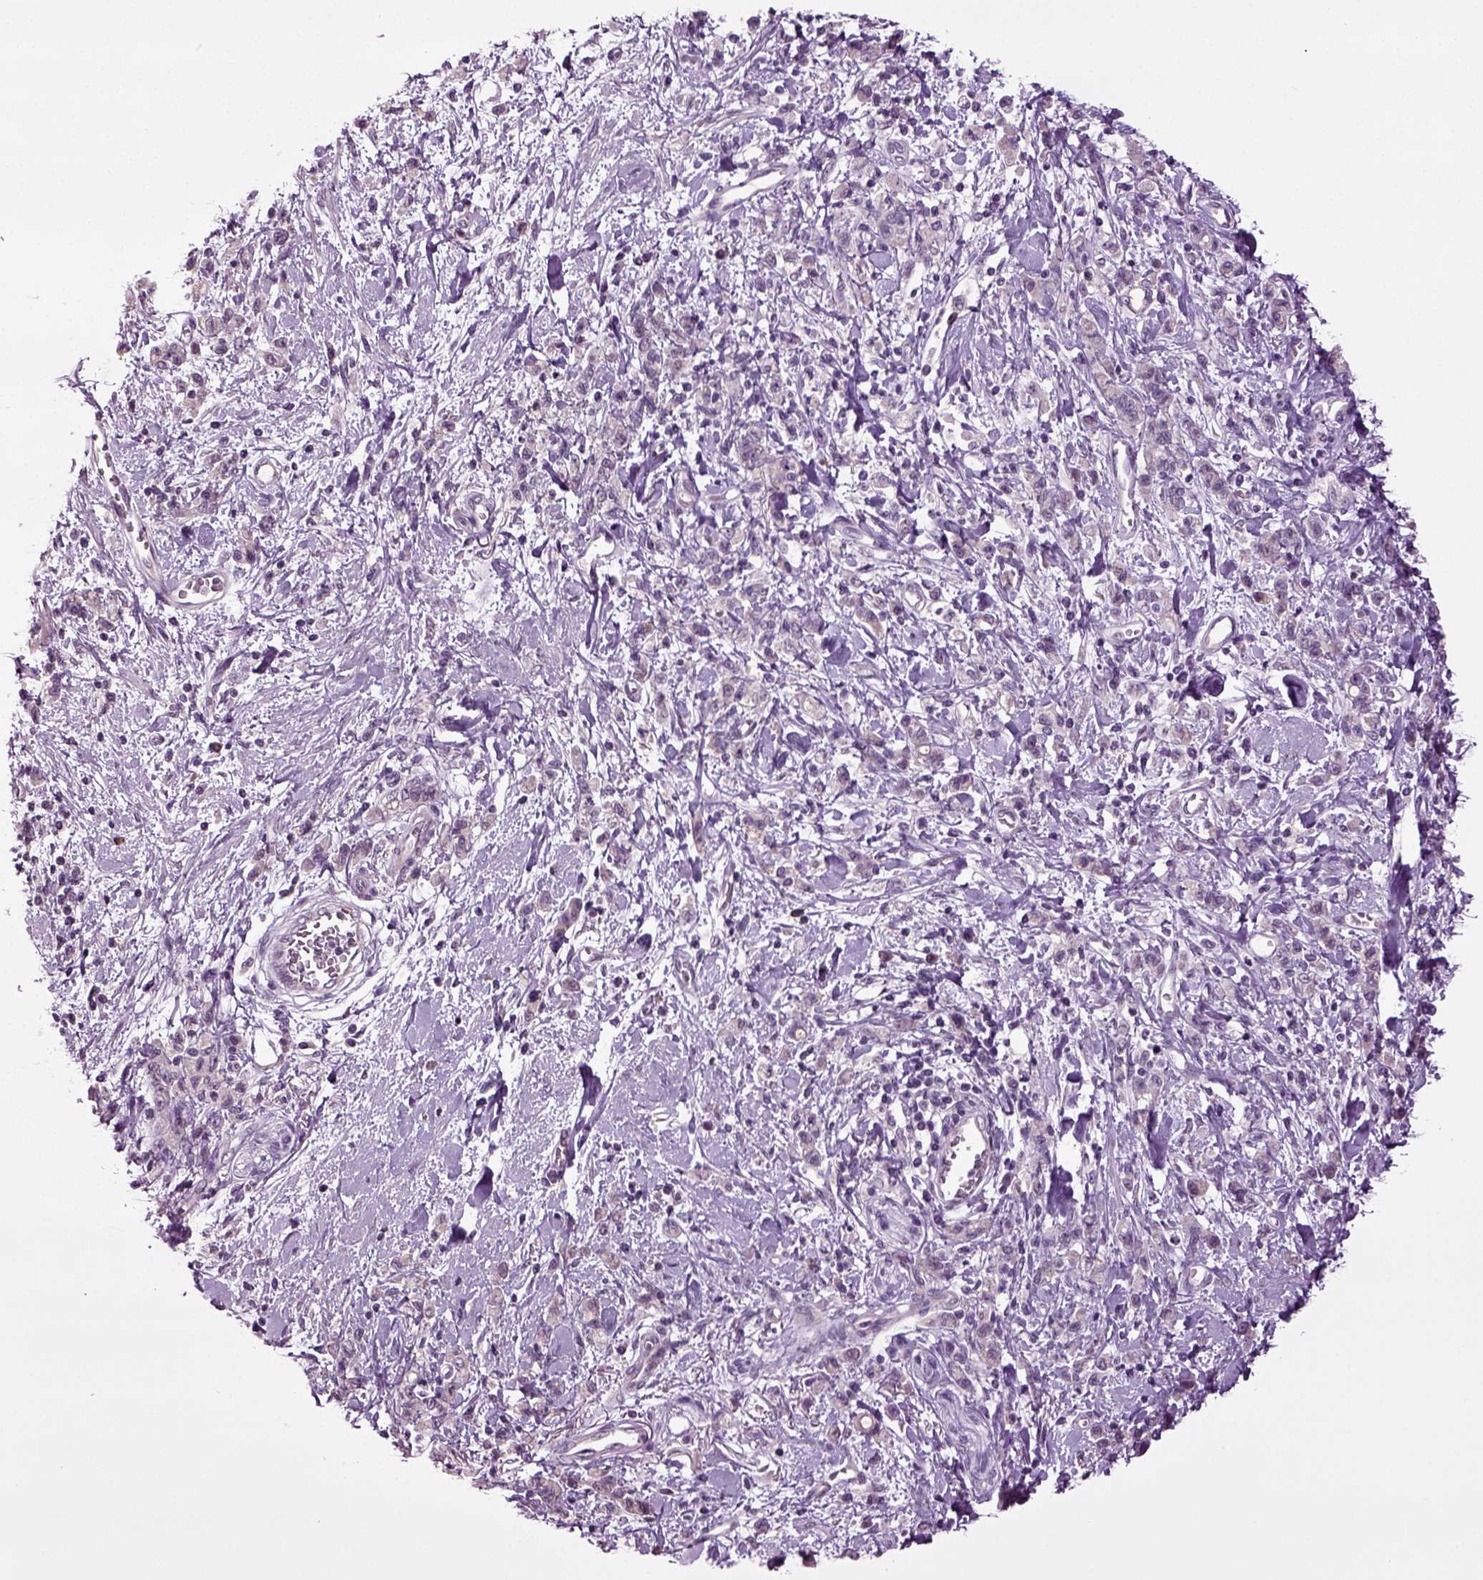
{"staining": {"intensity": "negative", "quantity": "none", "location": "none"}, "tissue": "stomach cancer", "cell_type": "Tumor cells", "image_type": "cancer", "snomed": [{"axis": "morphology", "description": "Adenocarcinoma, NOS"}, {"axis": "topography", "description": "Stomach"}], "caption": "Tumor cells are negative for protein expression in human stomach cancer (adenocarcinoma). (DAB IHC with hematoxylin counter stain).", "gene": "PLCH2", "patient": {"sex": "male", "age": 77}}